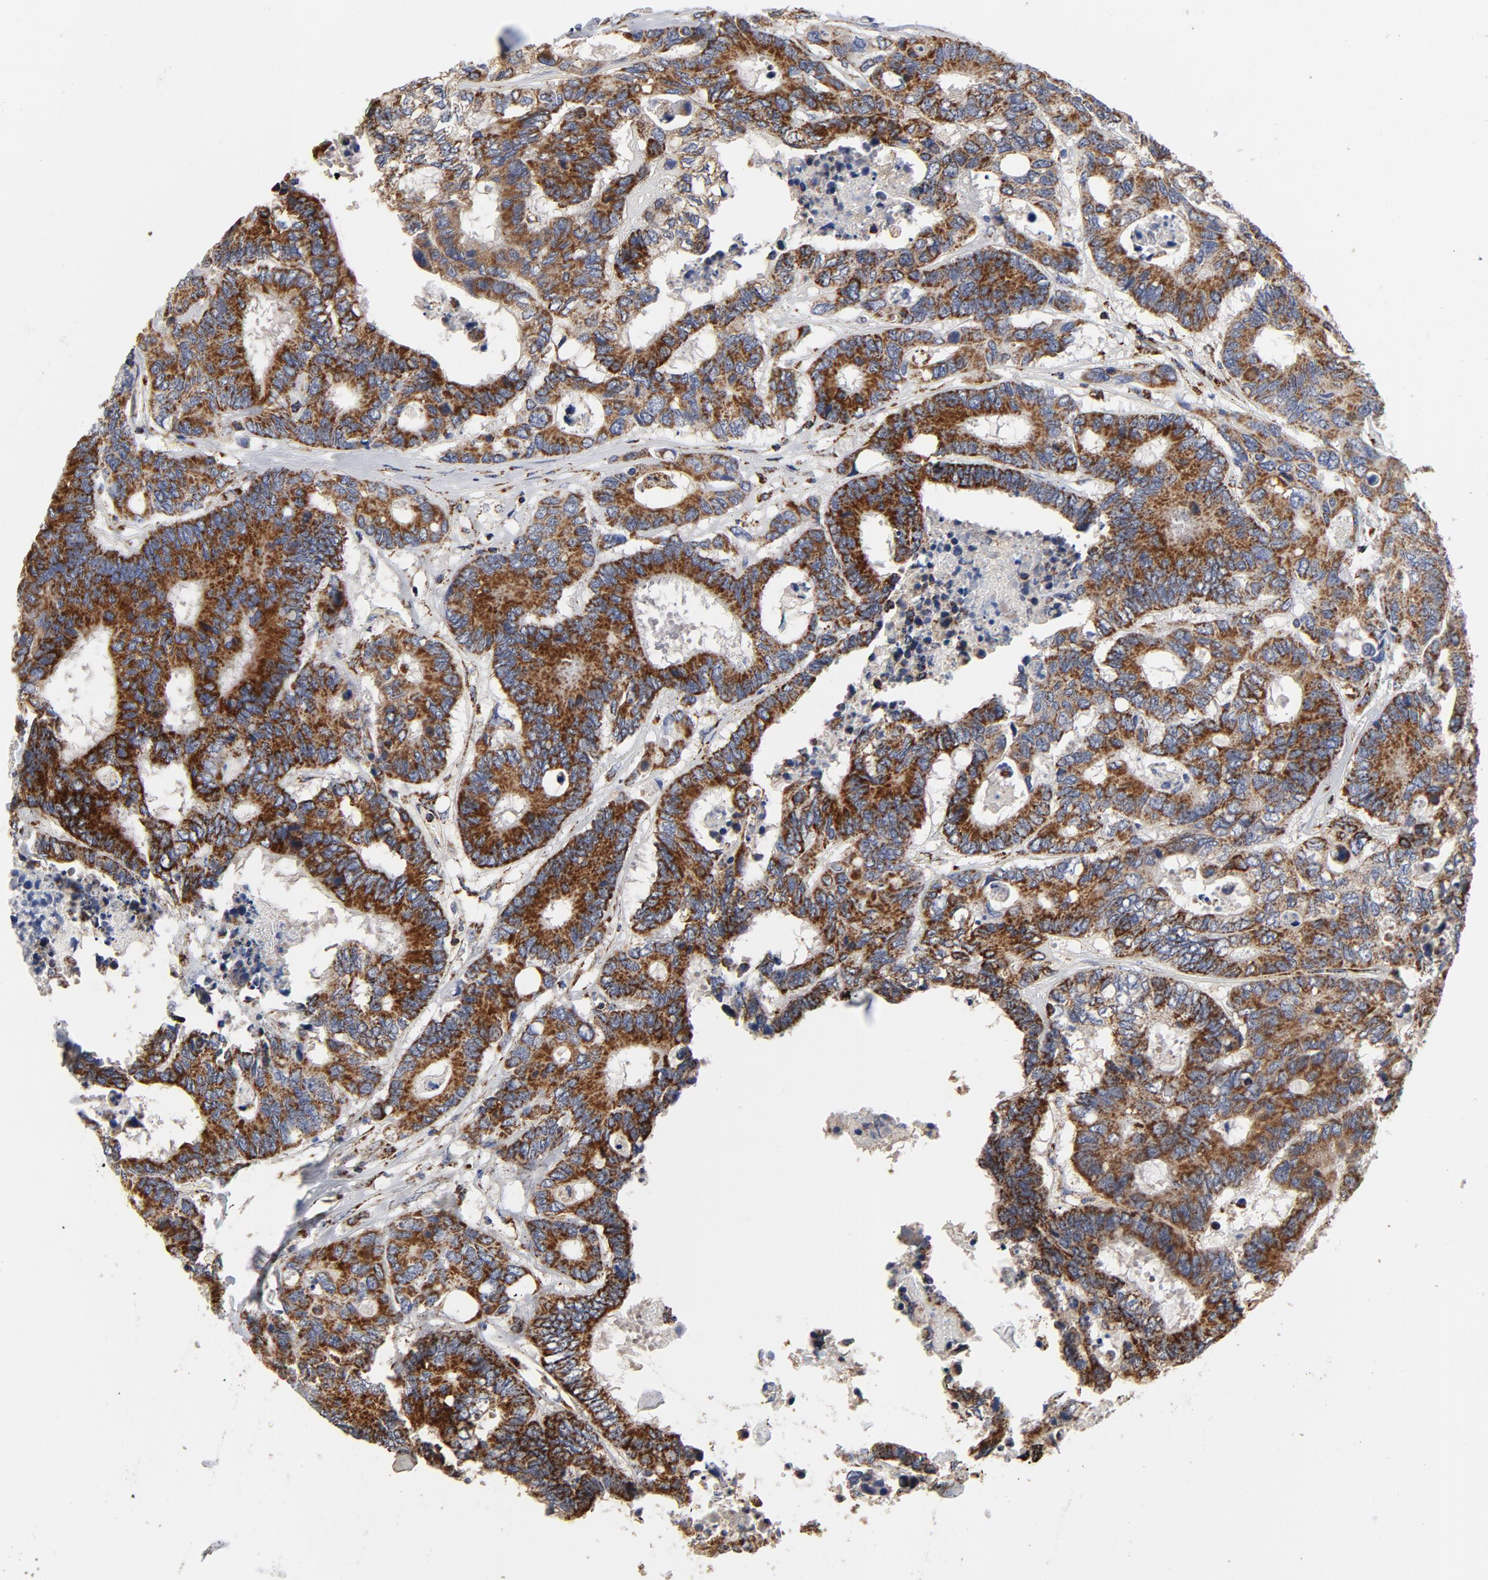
{"staining": {"intensity": "strong", "quantity": "25%-75%", "location": "cytoplasmic/membranous"}, "tissue": "colorectal cancer", "cell_type": "Tumor cells", "image_type": "cancer", "snomed": [{"axis": "morphology", "description": "Adenocarcinoma, NOS"}, {"axis": "topography", "description": "Rectum"}], "caption": "This is a micrograph of IHC staining of colorectal adenocarcinoma, which shows strong staining in the cytoplasmic/membranous of tumor cells.", "gene": "NDUFV2", "patient": {"sex": "male", "age": 55}}